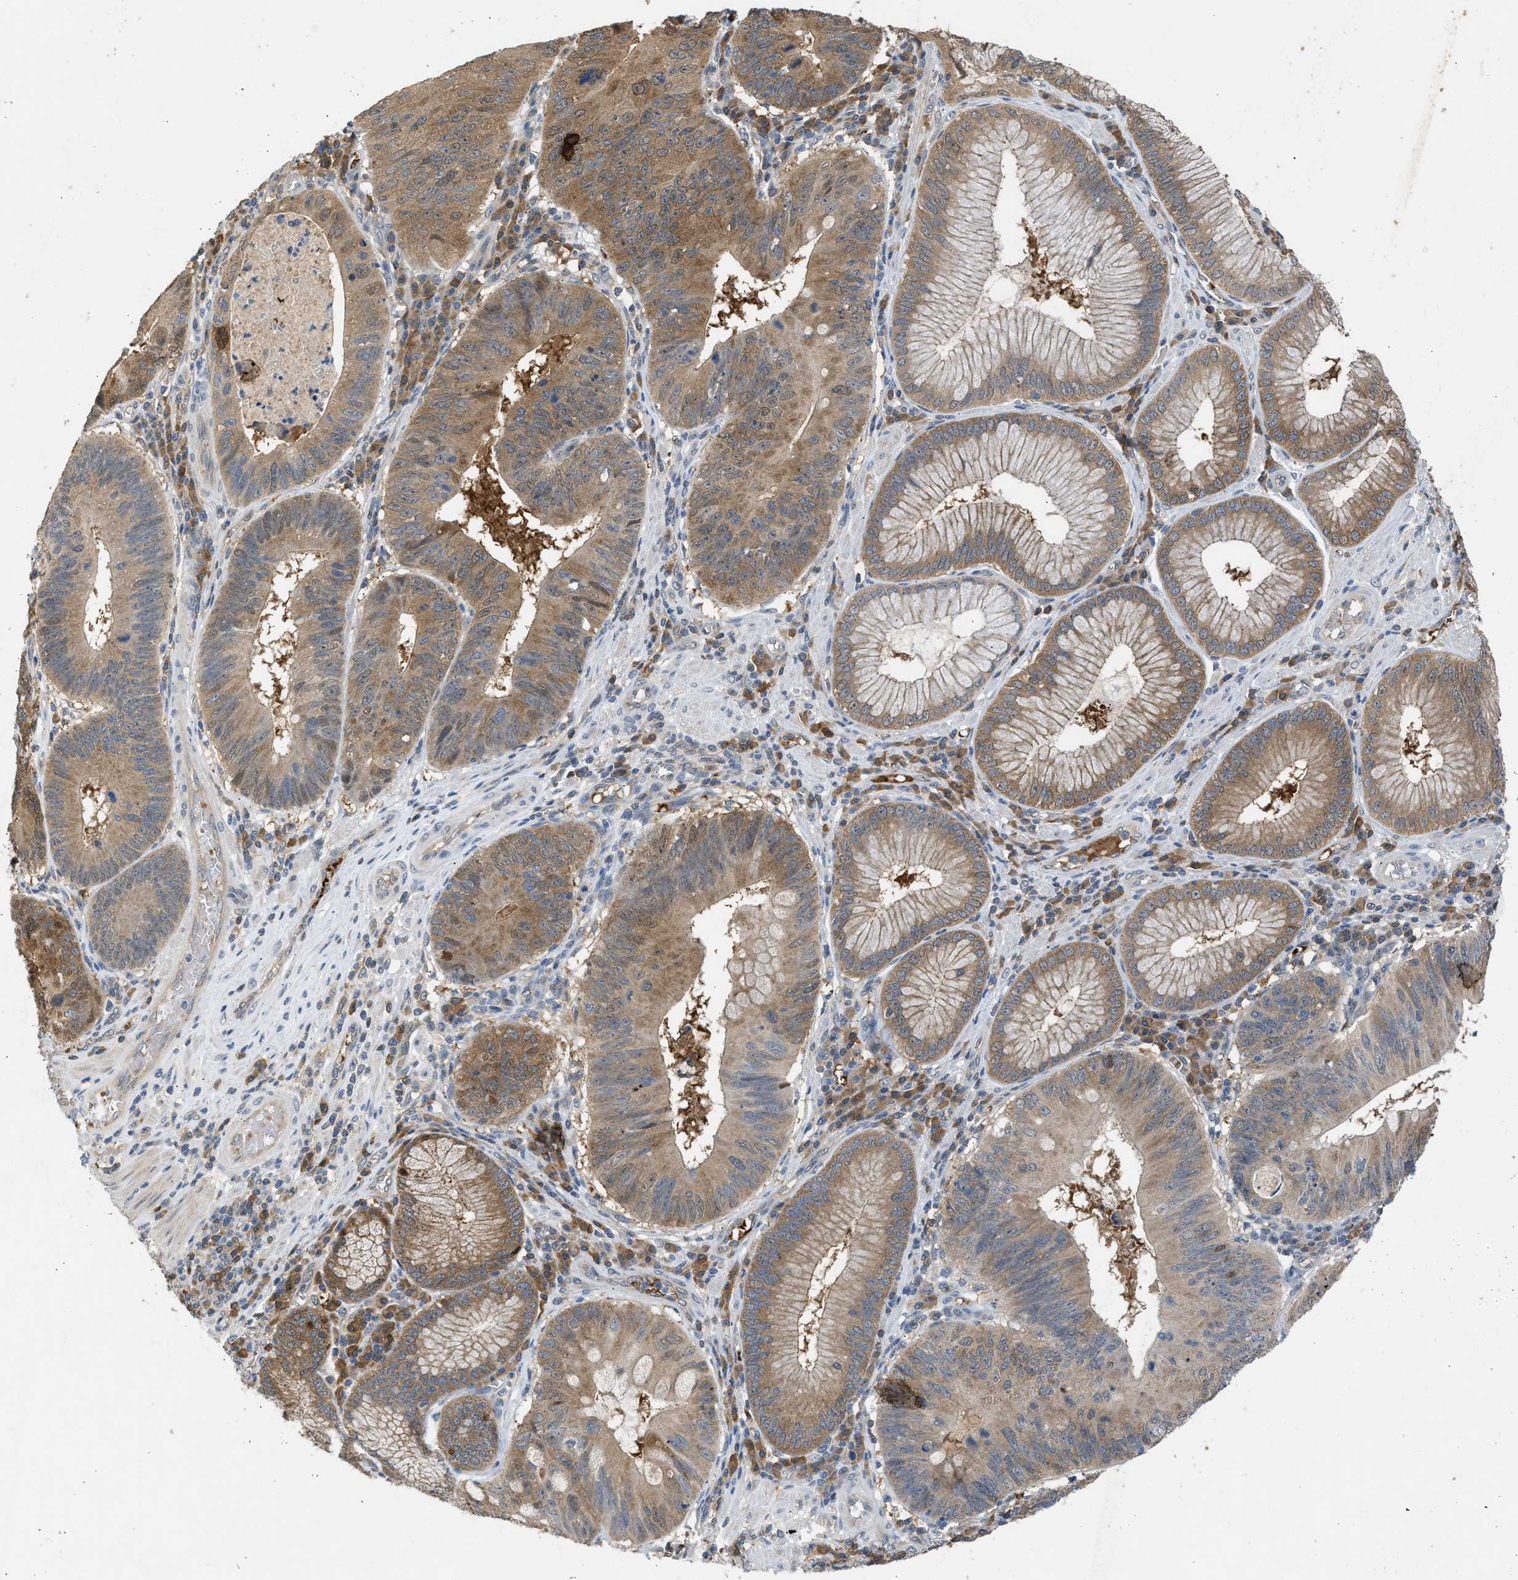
{"staining": {"intensity": "moderate", "quantity": ">75%", "location": "cytoplasmic/membranous"}, "tissue": "stomach cancer", "cell_type": "Tumor cells", "image_type": "cancer", "snomed": [{"axis": "morphology", "description": "Adenocarcinoma, NOS"}, {"axis": "topography", "description": "Stomach"}], "caption": "An IHC photomicrograph of neoplastic tissue is shown. Protein staining in brown shows moderate cytoplasmic/membranous positivity in stomach adenocarcinoma within tumor cells.", "gene": "MAPK7", "patient": {"sex": "male", "age": 59}}